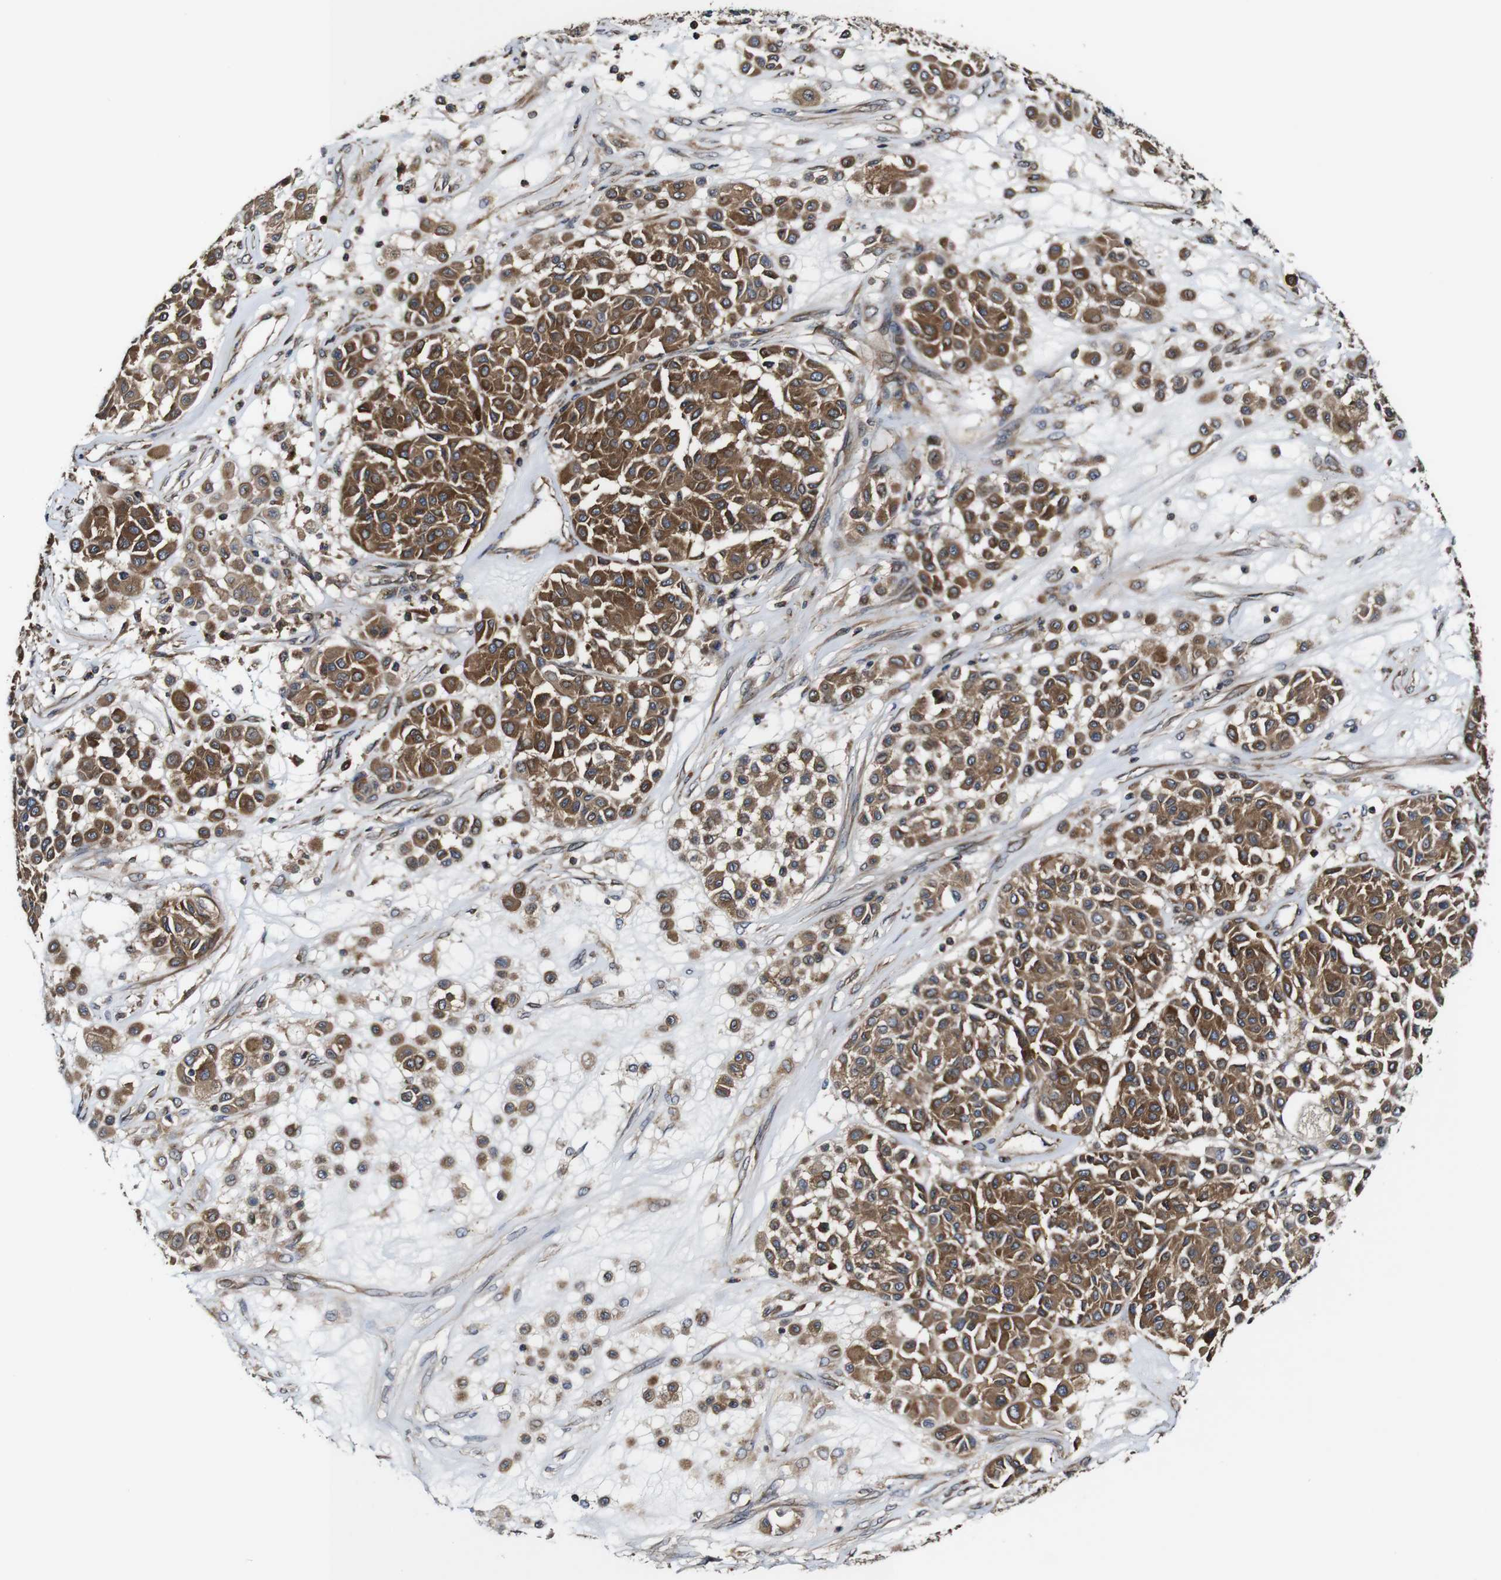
{"staining": {"intensity": "moderate", "quantity": ">75%", "location": "cytoplasmic/membranous"}, "tissue": "melanoma", "cell_type": "Tumor cells", "image_type": "cancer", "snomed": [{"axis": "morphology", "description": "Malignant melanoma, Metastatic site"}, {"axis": "topography", "description": "Soft tissue"}], "caption": "Protein expression analysis of human melanoma reveals moderate cytoplasmic/membranous staining in about >75% of tumor cells.", "gene": "TNIK", "patient": {"sex": "male", "age": 41}}